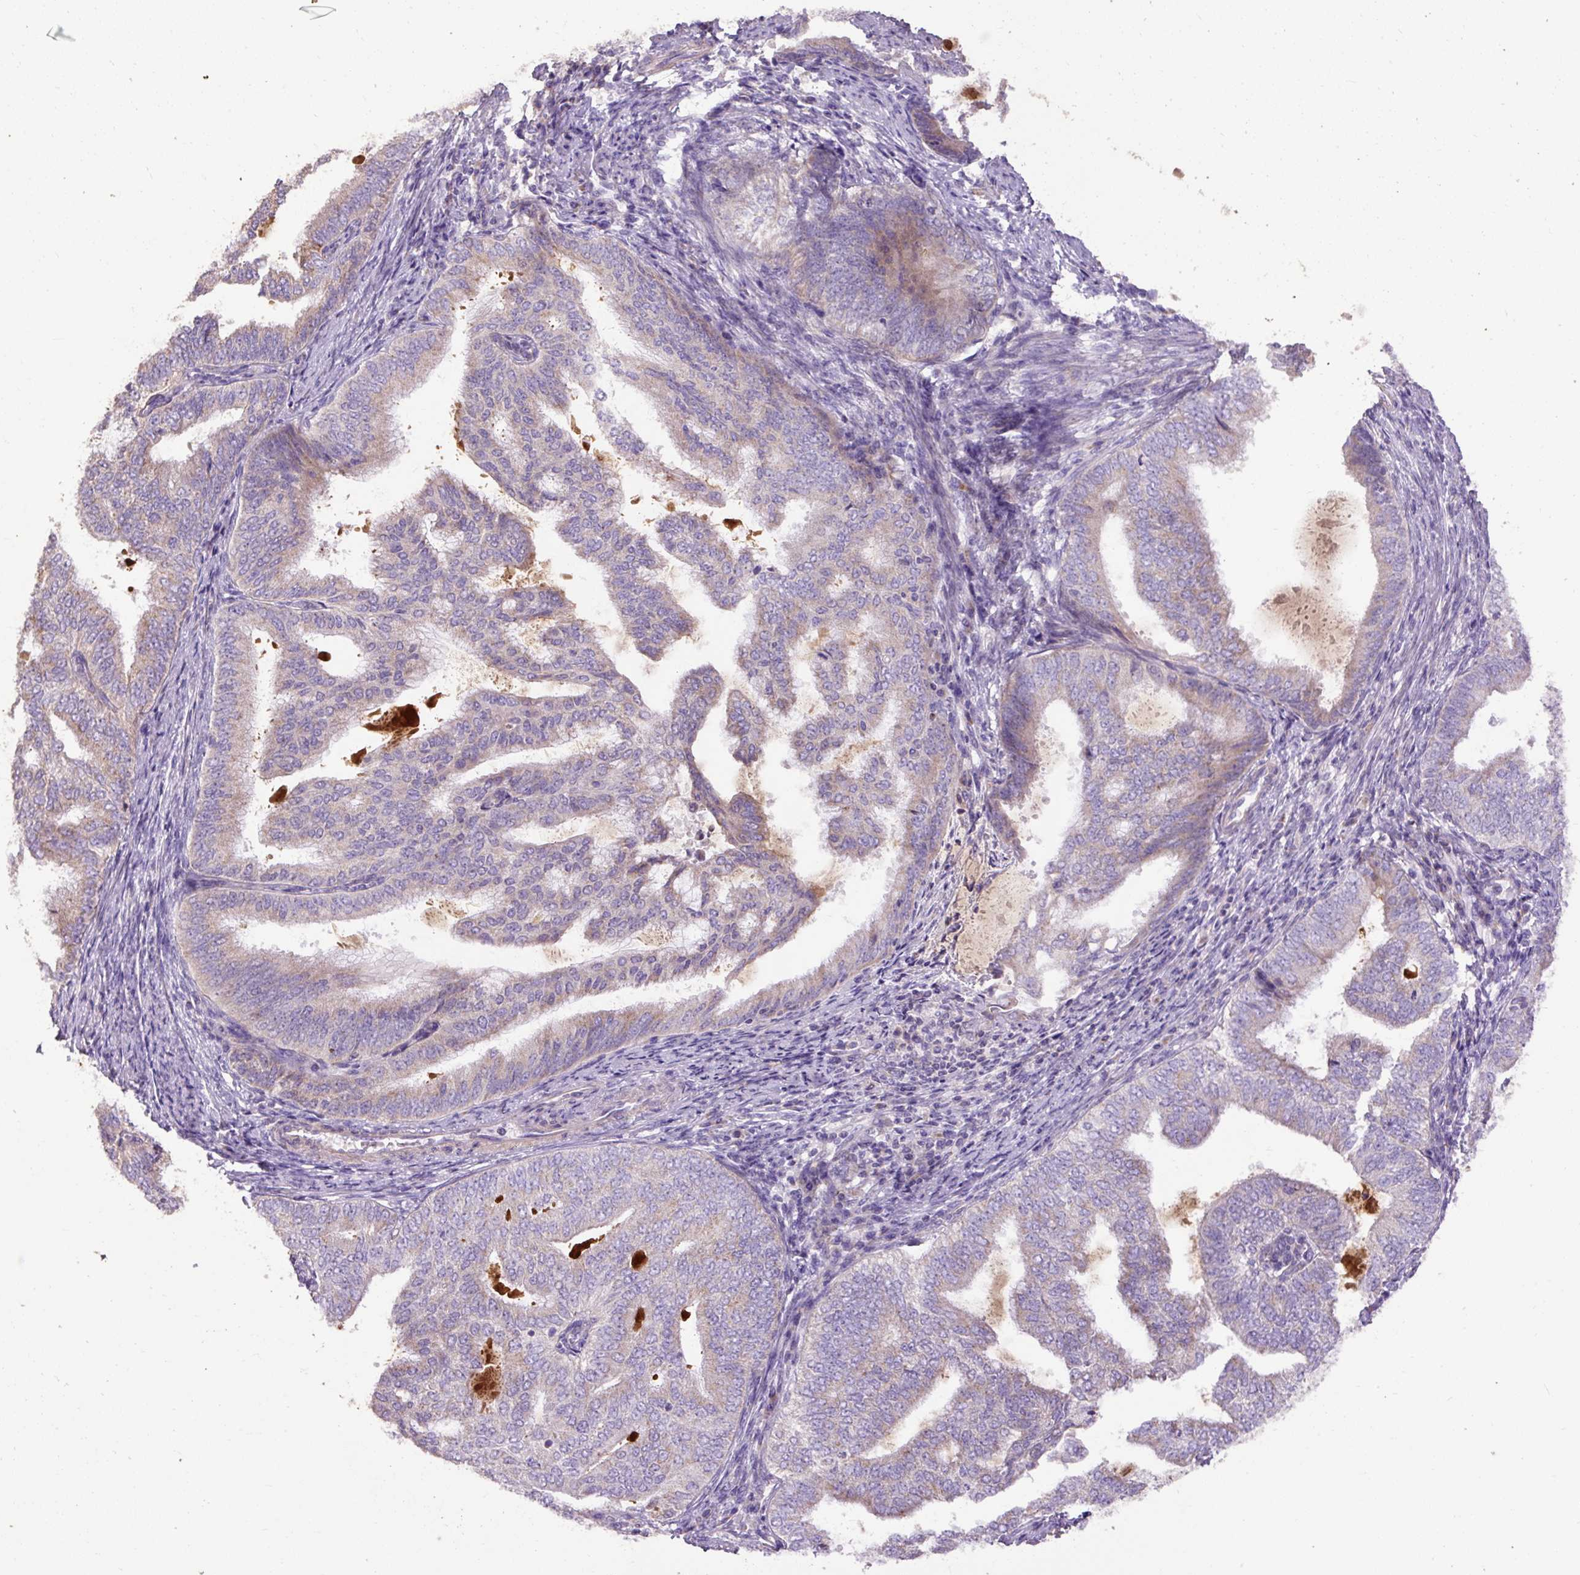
{"staining": {"intensity": "moderate", "quantity": "<25%", "location": "cytoplasmic/membranous"}, "tissue": "endometrial cancer", "cell_type": "Tumor cells", "image_type": "cancer", "snomed": [{"axis": "morphology", "description": "Adenocarcinoma, NOS"}, {"axis": "topography", "description": "Endometrium"}], "caption": "DAB (3,3'-diaminobenzidine) immunohistochemical staining of endometrial cancer reveals moderate cytoplasmic/membranous protein positivity in approximately <25% of tumor cells.", "gene": "ABR", "patient": {"sex": "female", "age": 58}}